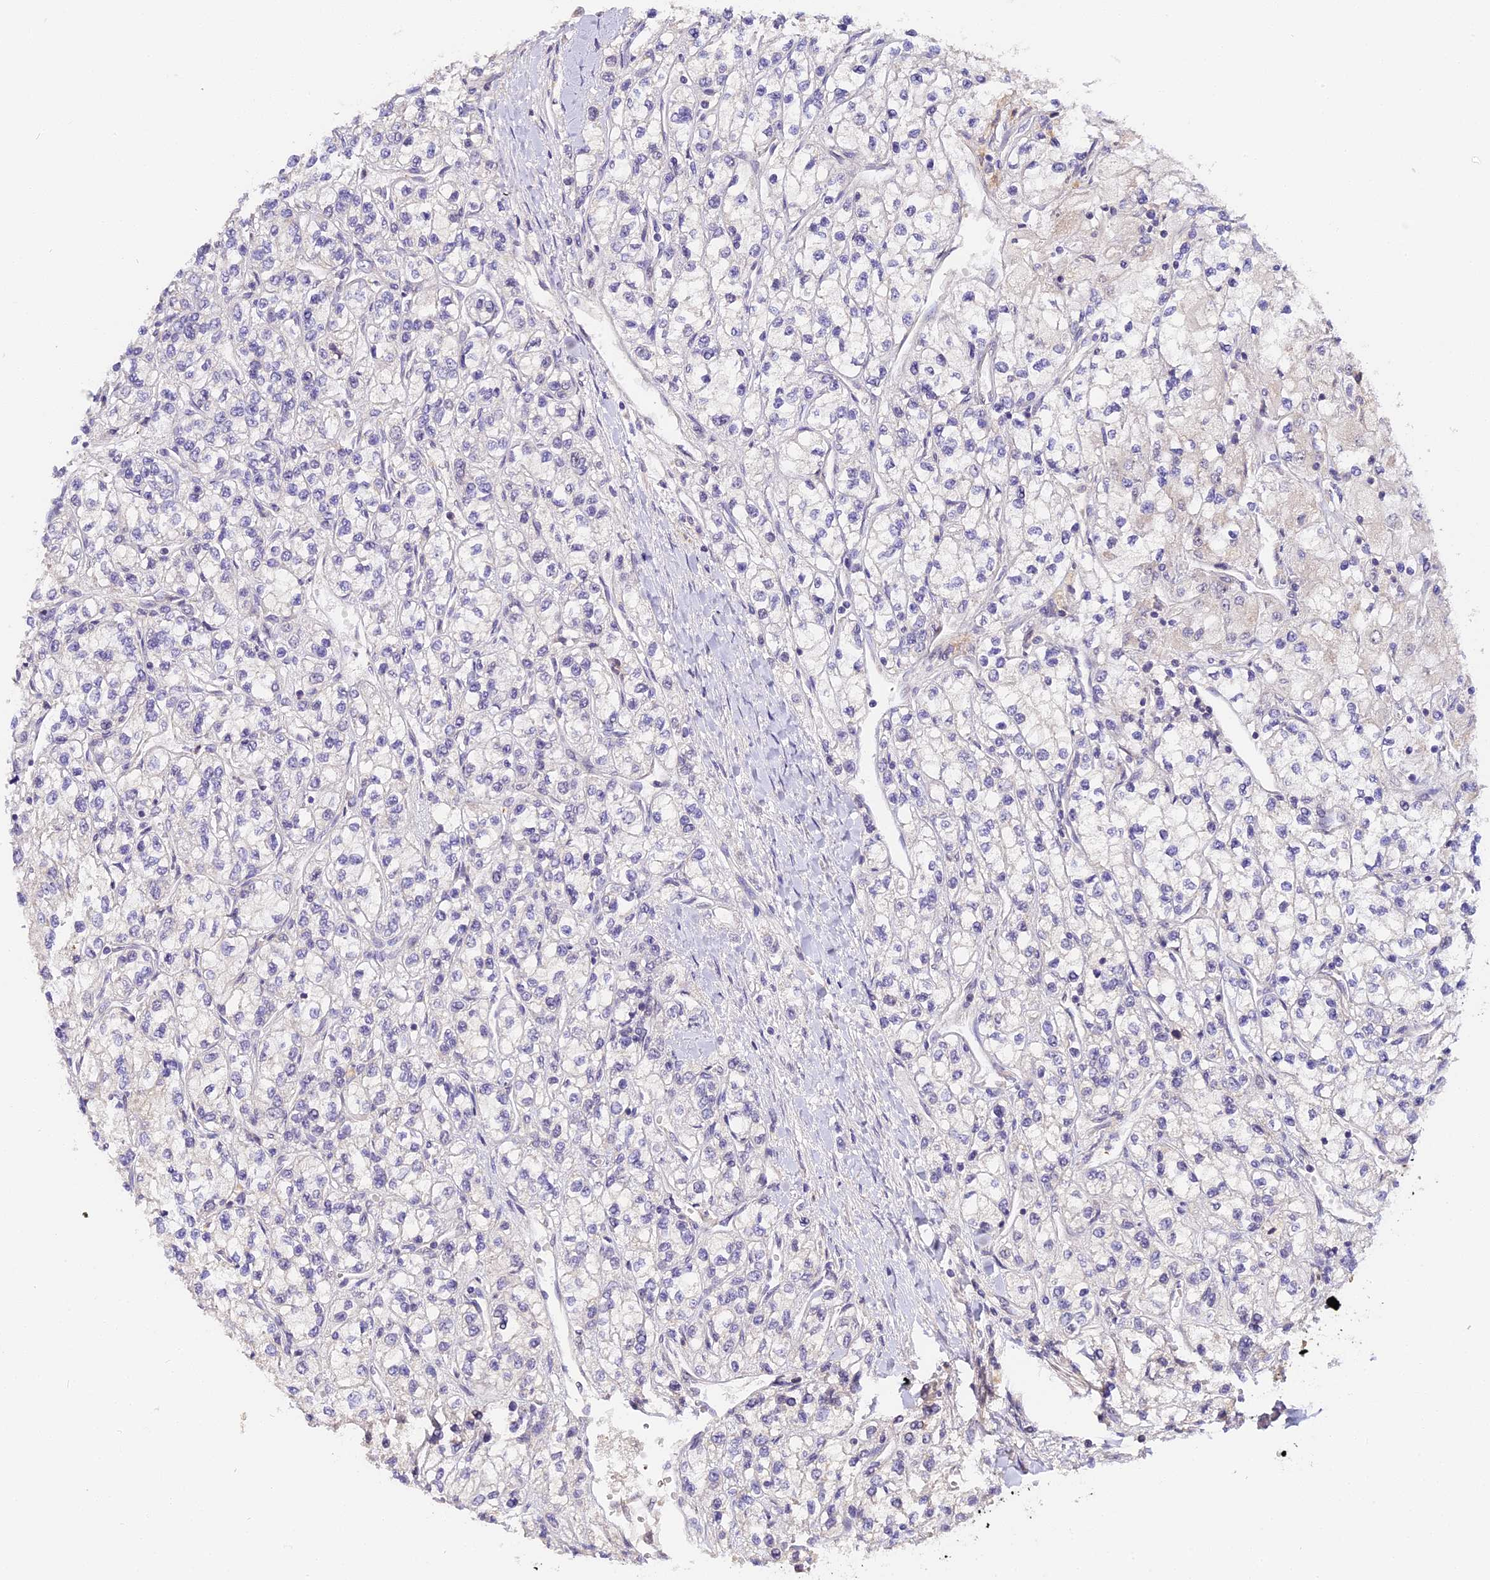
{"staining": {"intensity": "negative", "quantity": "none", "location": "none"}, "tissue": "renal cancer", "cell_type": "Tumor cells", "image_type": "cancer", "snomed": [{"axis": "morphology", "description": "Adenocarcinoma, NOS"}, {"axis": "topography", "description": "Kidney"}], "caption": "This is an immunohistochemistry image of renal cancer (adenocarcinoma). There is no staining in tumor cells.", "gene": "IMPACT", "patient": {"sex": "male", "age": 80}}